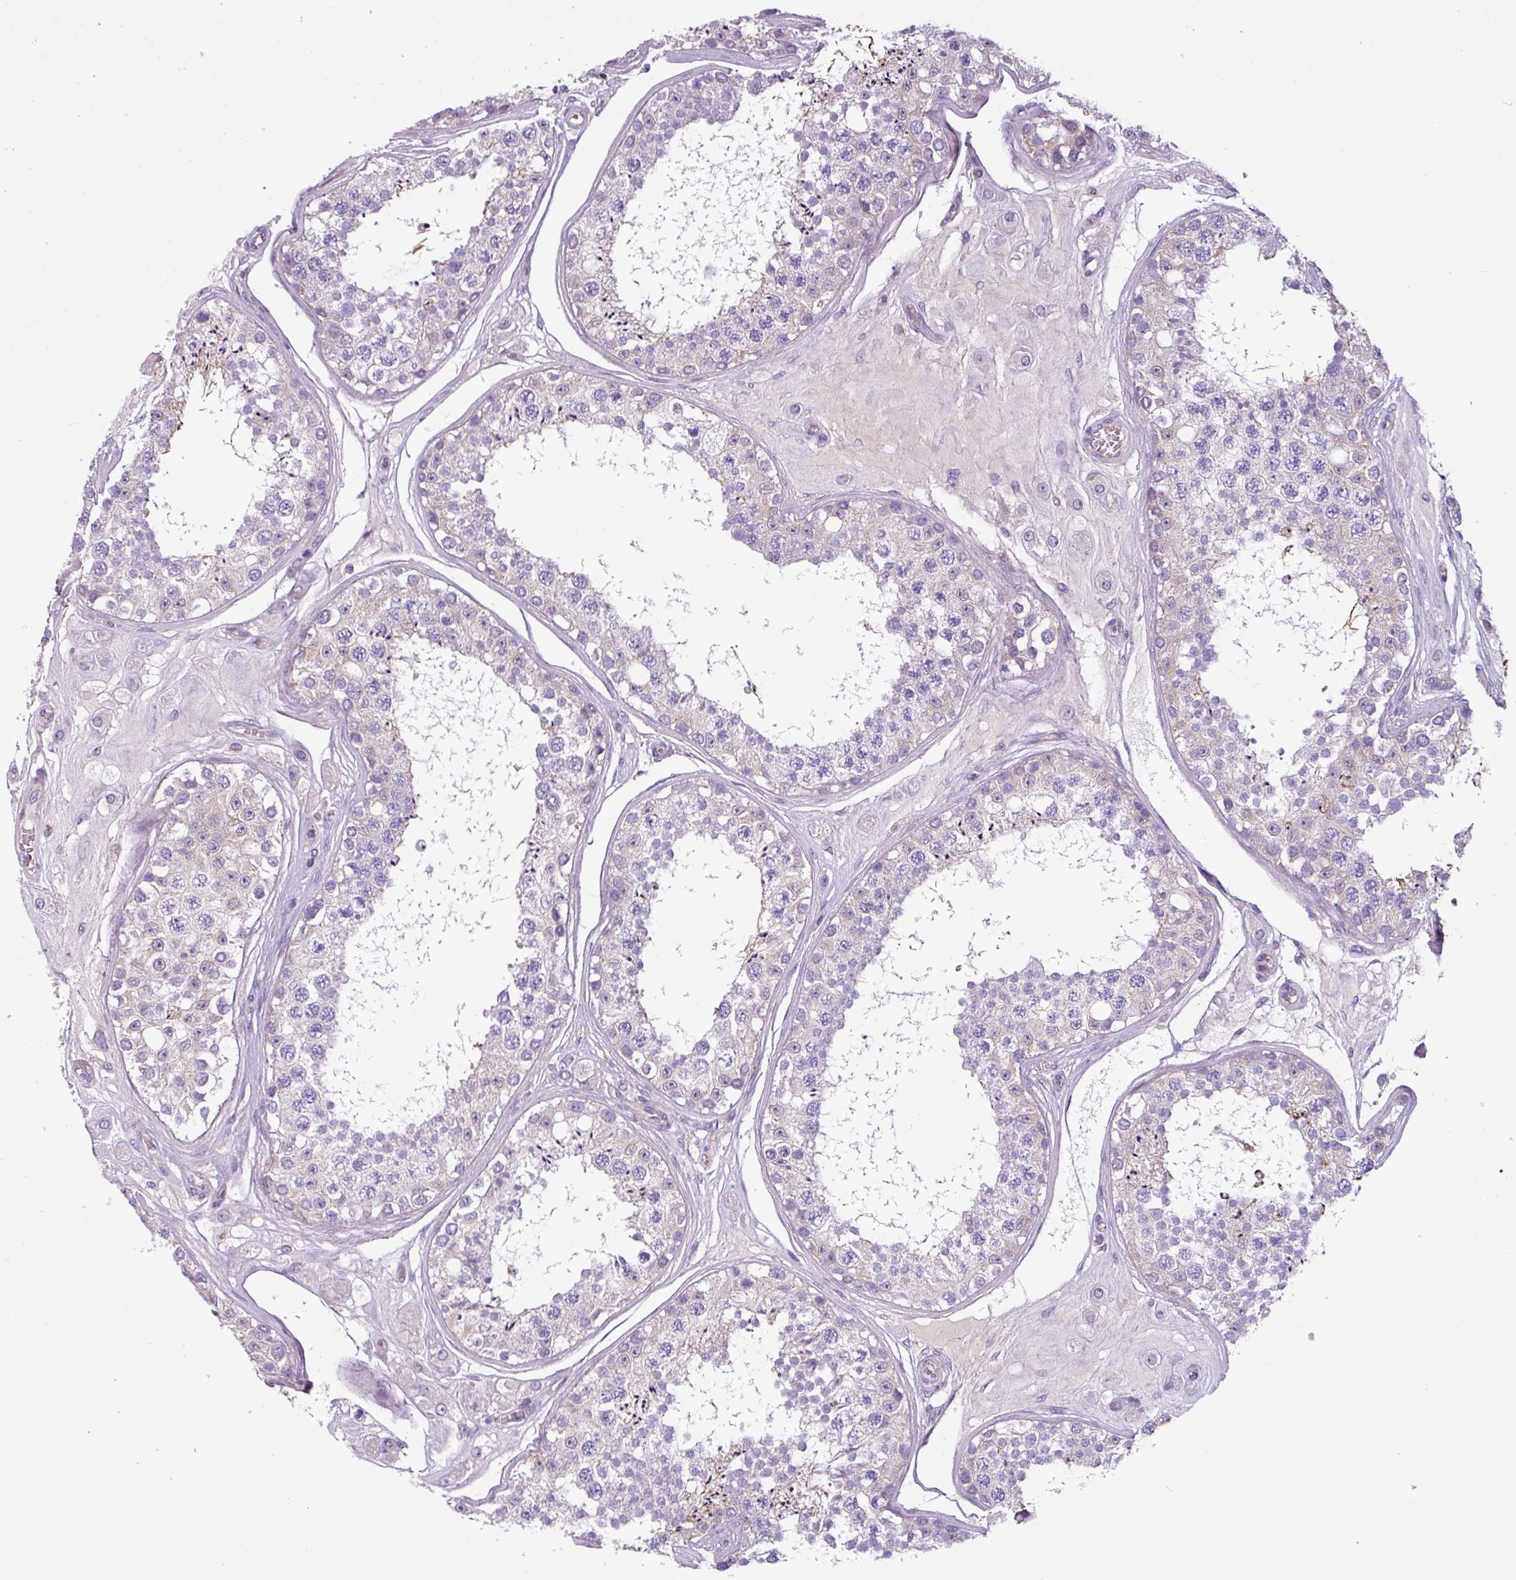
{"staining": {"intensity": "moderate", "quantity": "25%-75%", "location": "cytoplasmic/membranous"}, "tissue": "testis", "cell_type": "Cells in seminiferous ducts", "image_type": "normal", "snomed": [{"axis": "morphology", "description": "Normal tissue, NOS"}, {"axis": "topography", "description": "Testis"}], "caption": "Testis stained for a protein displays moderate cytoplasmic/membranous positivity in cells in seminiferous ducts. The protein of interest is shown in brown color, while the nuclei are stained blue.", "gene": "CAMK1", "patient": {"sex": "male", "age": 25}}